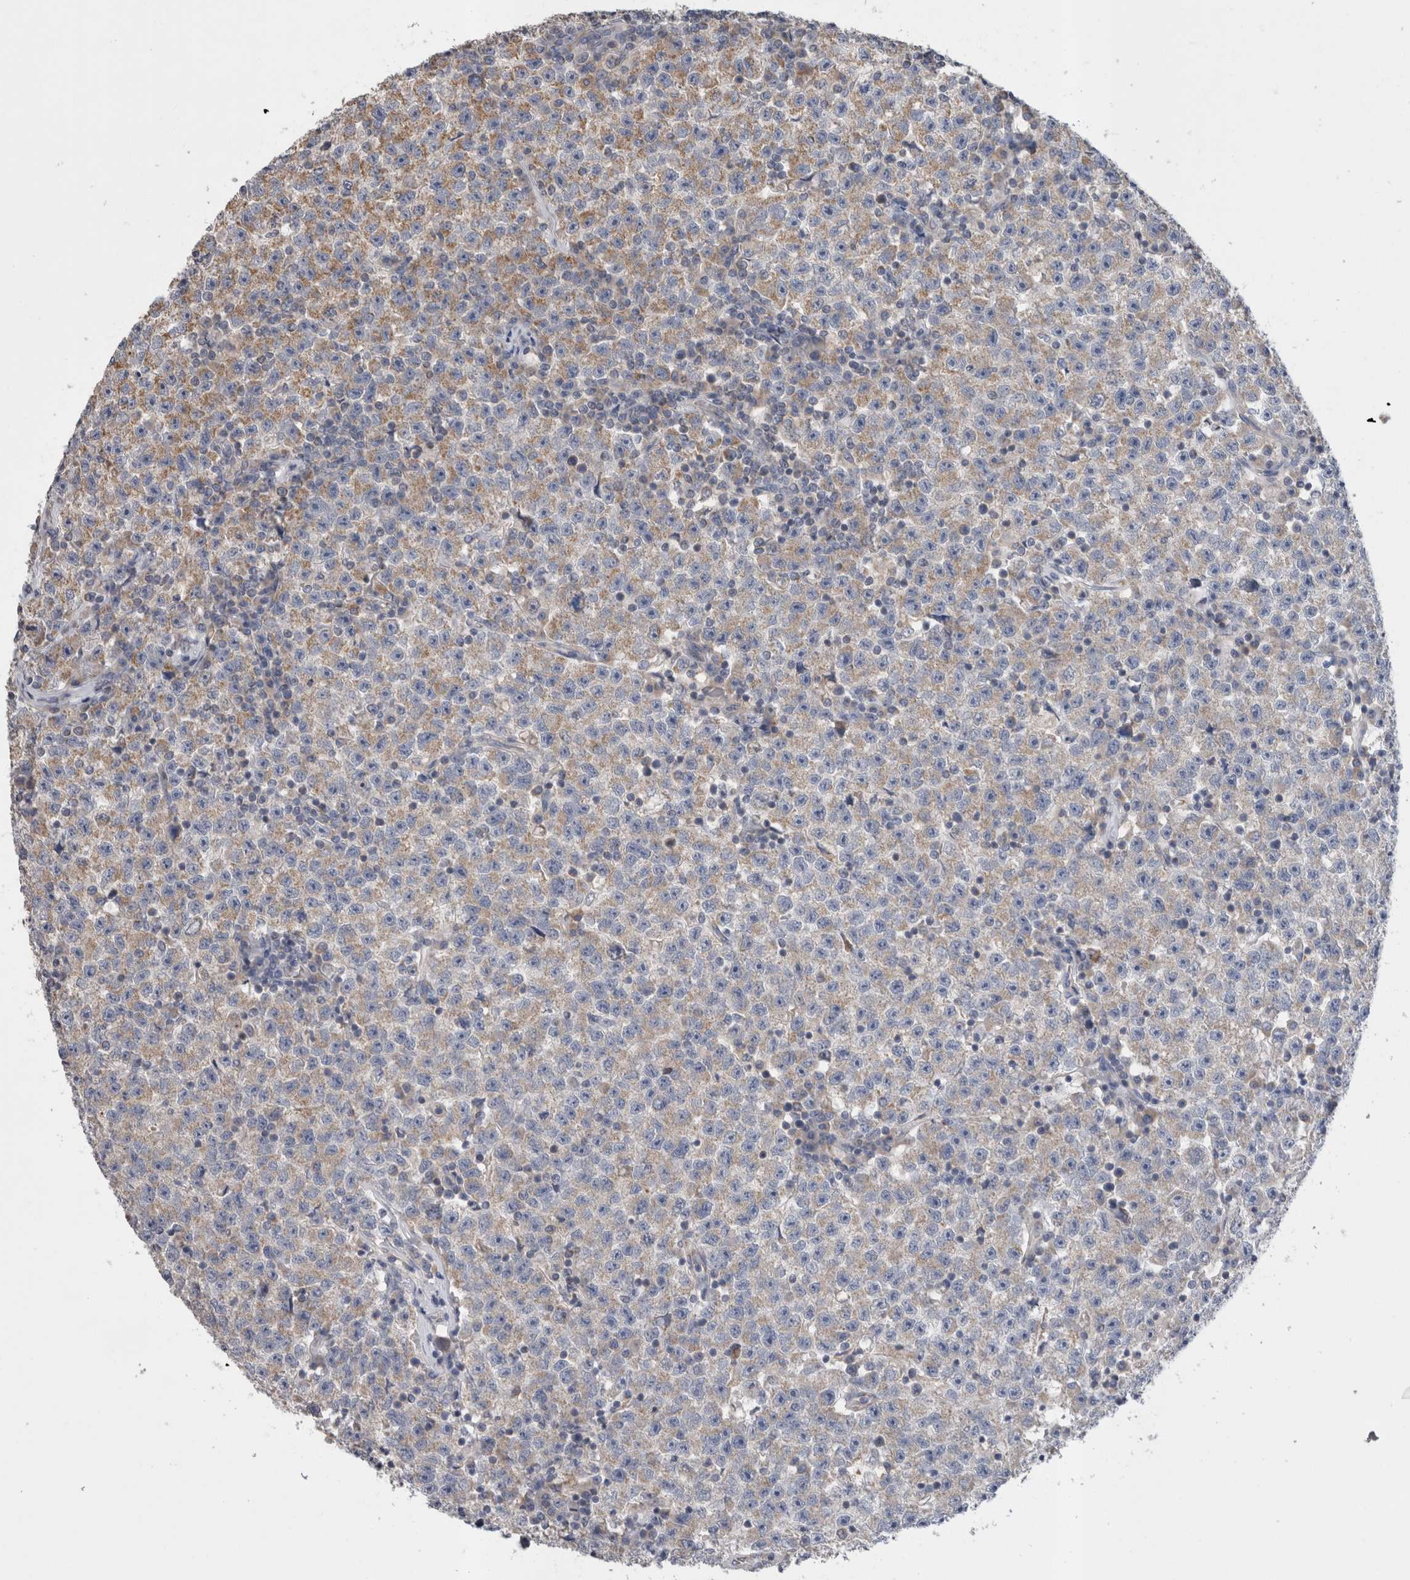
{"staining": {"intensity": "weak", "quantity": "25%-75%", "location": "cytoplasmic/membranous"}, "tissue": "testis cancer", "cell_type": "Tumor cells", "image_type": "cancer", "snomed": [{"axis": "morphology", "description": "Seminoma, NOS"}, {"axis": "topography", "description": "Testis"}], "caption": "The histopathology image exhibits a brown stain indicating the presence of a protein in the cytoplasmic/membranous of tumor cells in seminoma (testis).", "gene": "IARS2", "patient": {"sex": "male", "age": 22}}